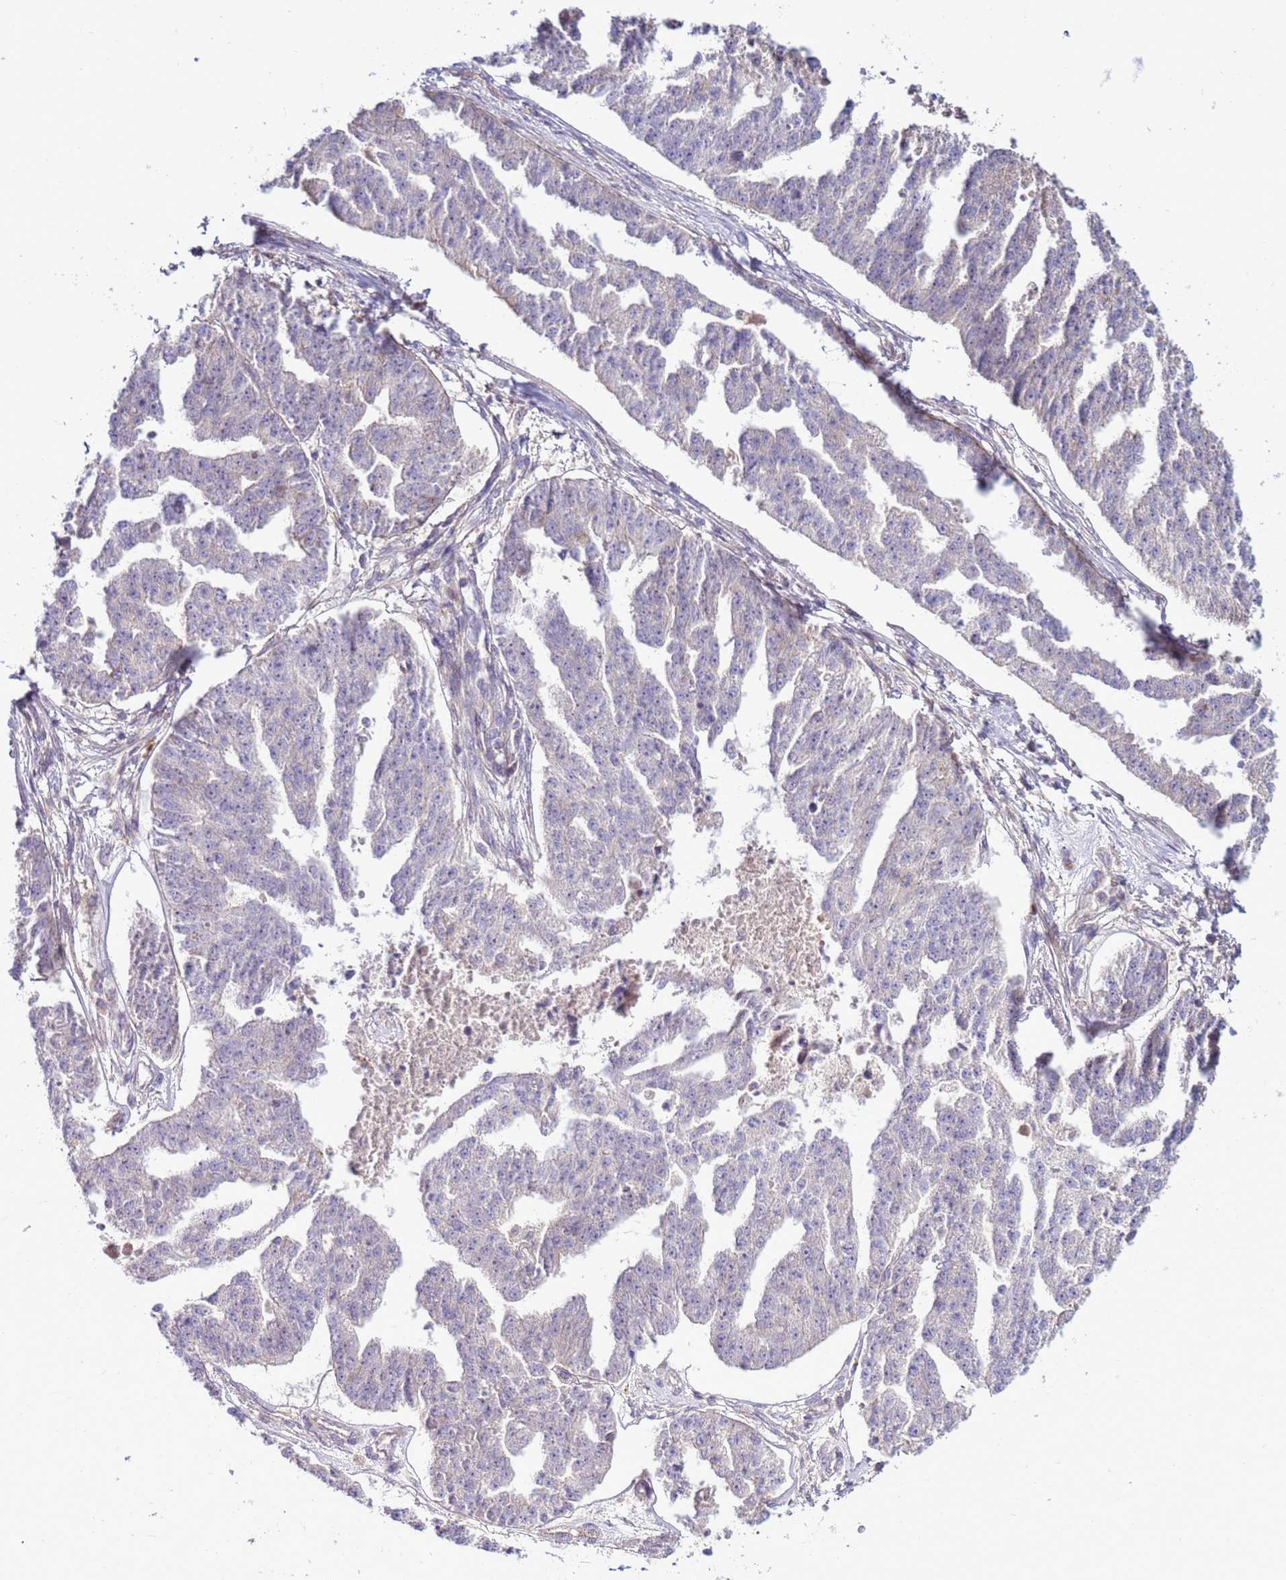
{"staining": {"intensity": "negative", "quantity": "none", "location": "none"}, "tissue": "ovarian cancer", "cell_type": "Tumor cells", "image_type": "cancer", "snomed": [{"axis": "morphology", "description": "Cystadenocarcinoma, serous, NOS"}, {"axis": "topography", "description": "Ovary"}], "caption": "The histopathology image reveals no significant positivity in tumor cells of ovarian serous cystadenocarcinoma. (IHC, brightfield microscopy, high magnification).", "gene": "ZNF624", "patient": {"sex": "female", "age": 58}}